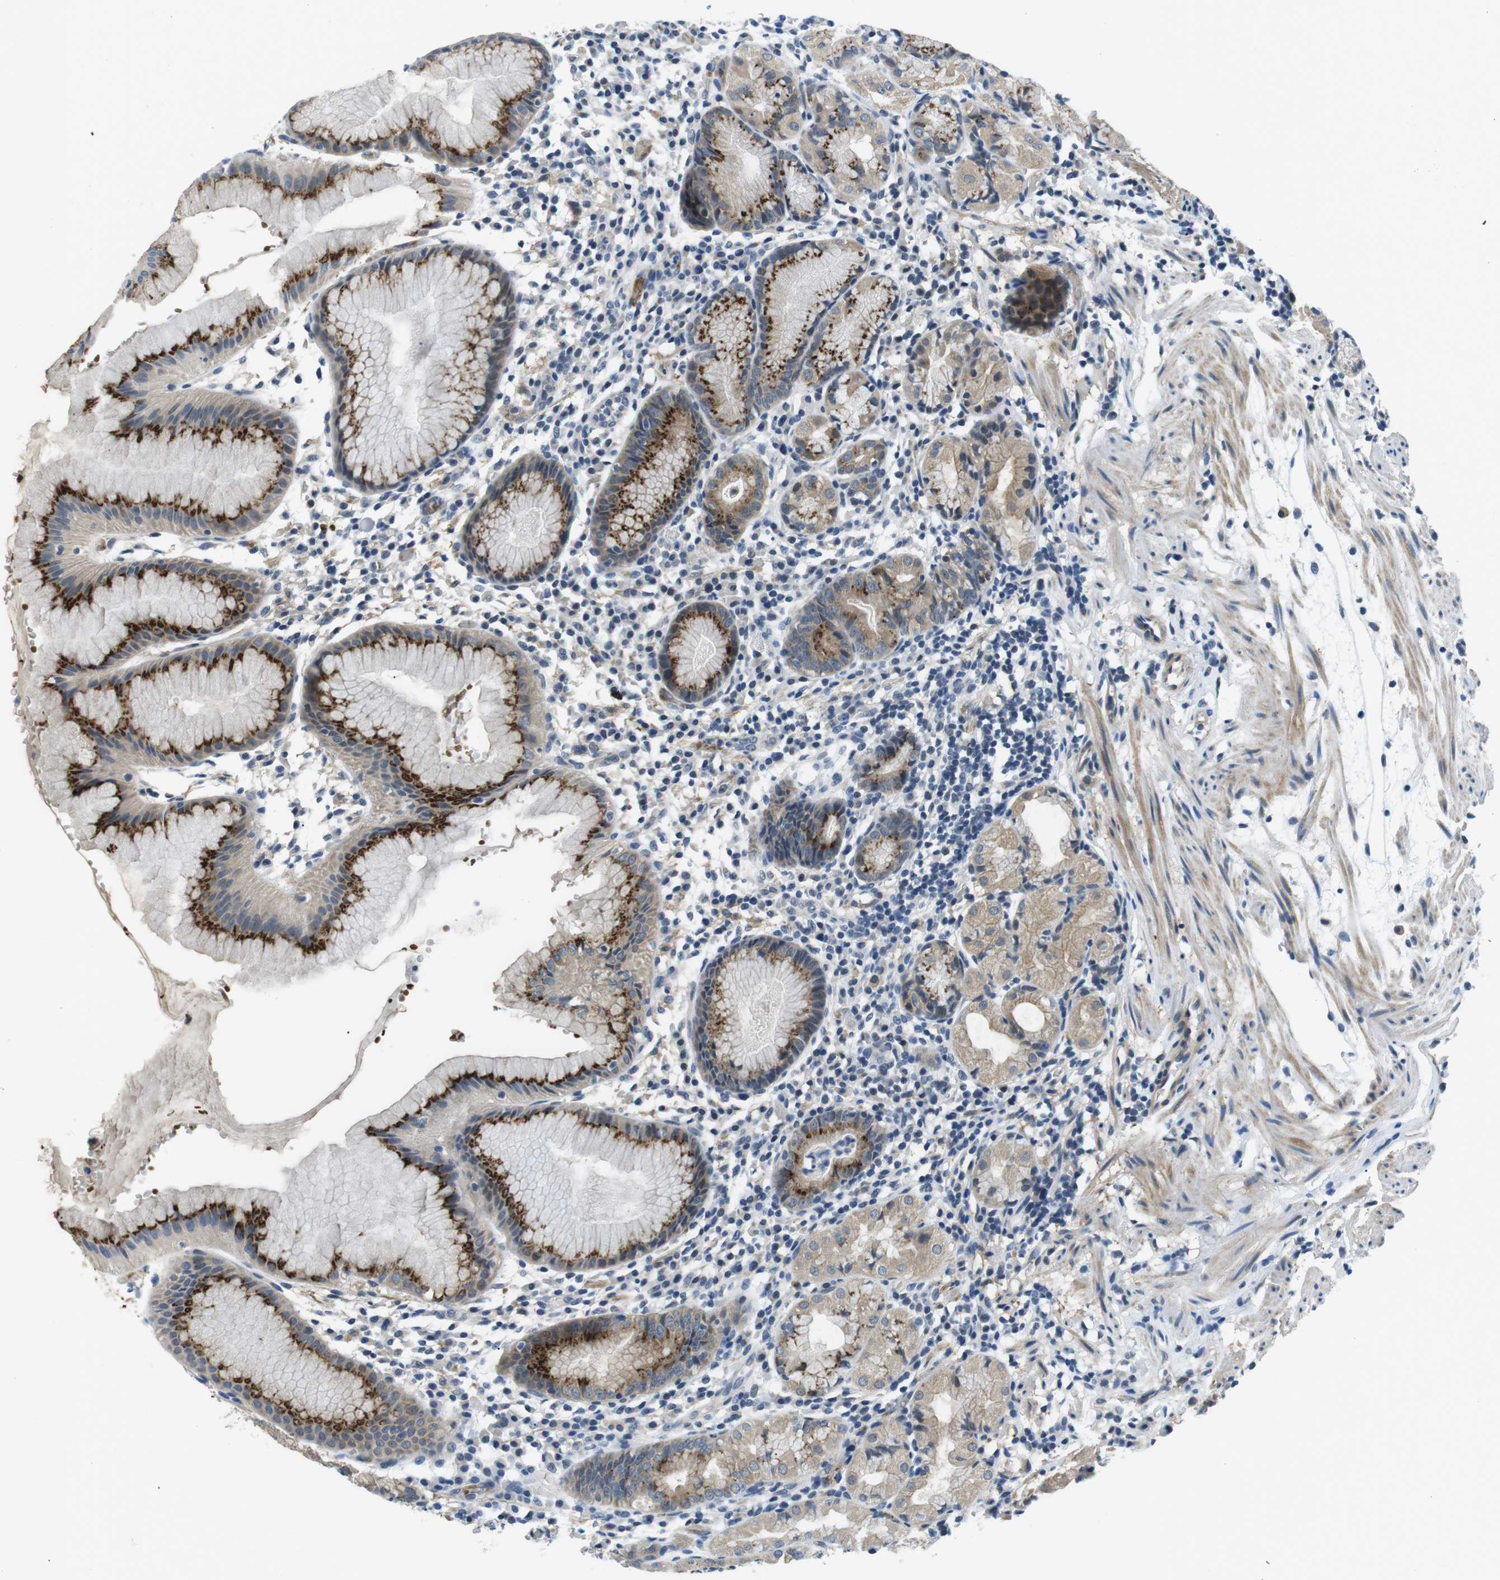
{"staining": {"intensity": "moderate", "quantity": "25%-75%", "location": "cytoplasmic/membranous"}, "tissue": "stomach", "cell_type": "Glandular cells", "image_type": "normal", "snomed": [{"axis": "morphology", "description": "Normal tissue, NOS"}, {"axis": "topography", "description": "Stomach"}, {"axis": "topography", "description": "Stomach, lower"}], "caption": "The histopathology image demonstrates a brown stain indicating the presence of a protein in the cytoplasmic/membranous of glandular cells in stomach.", "gene": "WSCD1", "patient": {"sex": "female", "age": 75}}